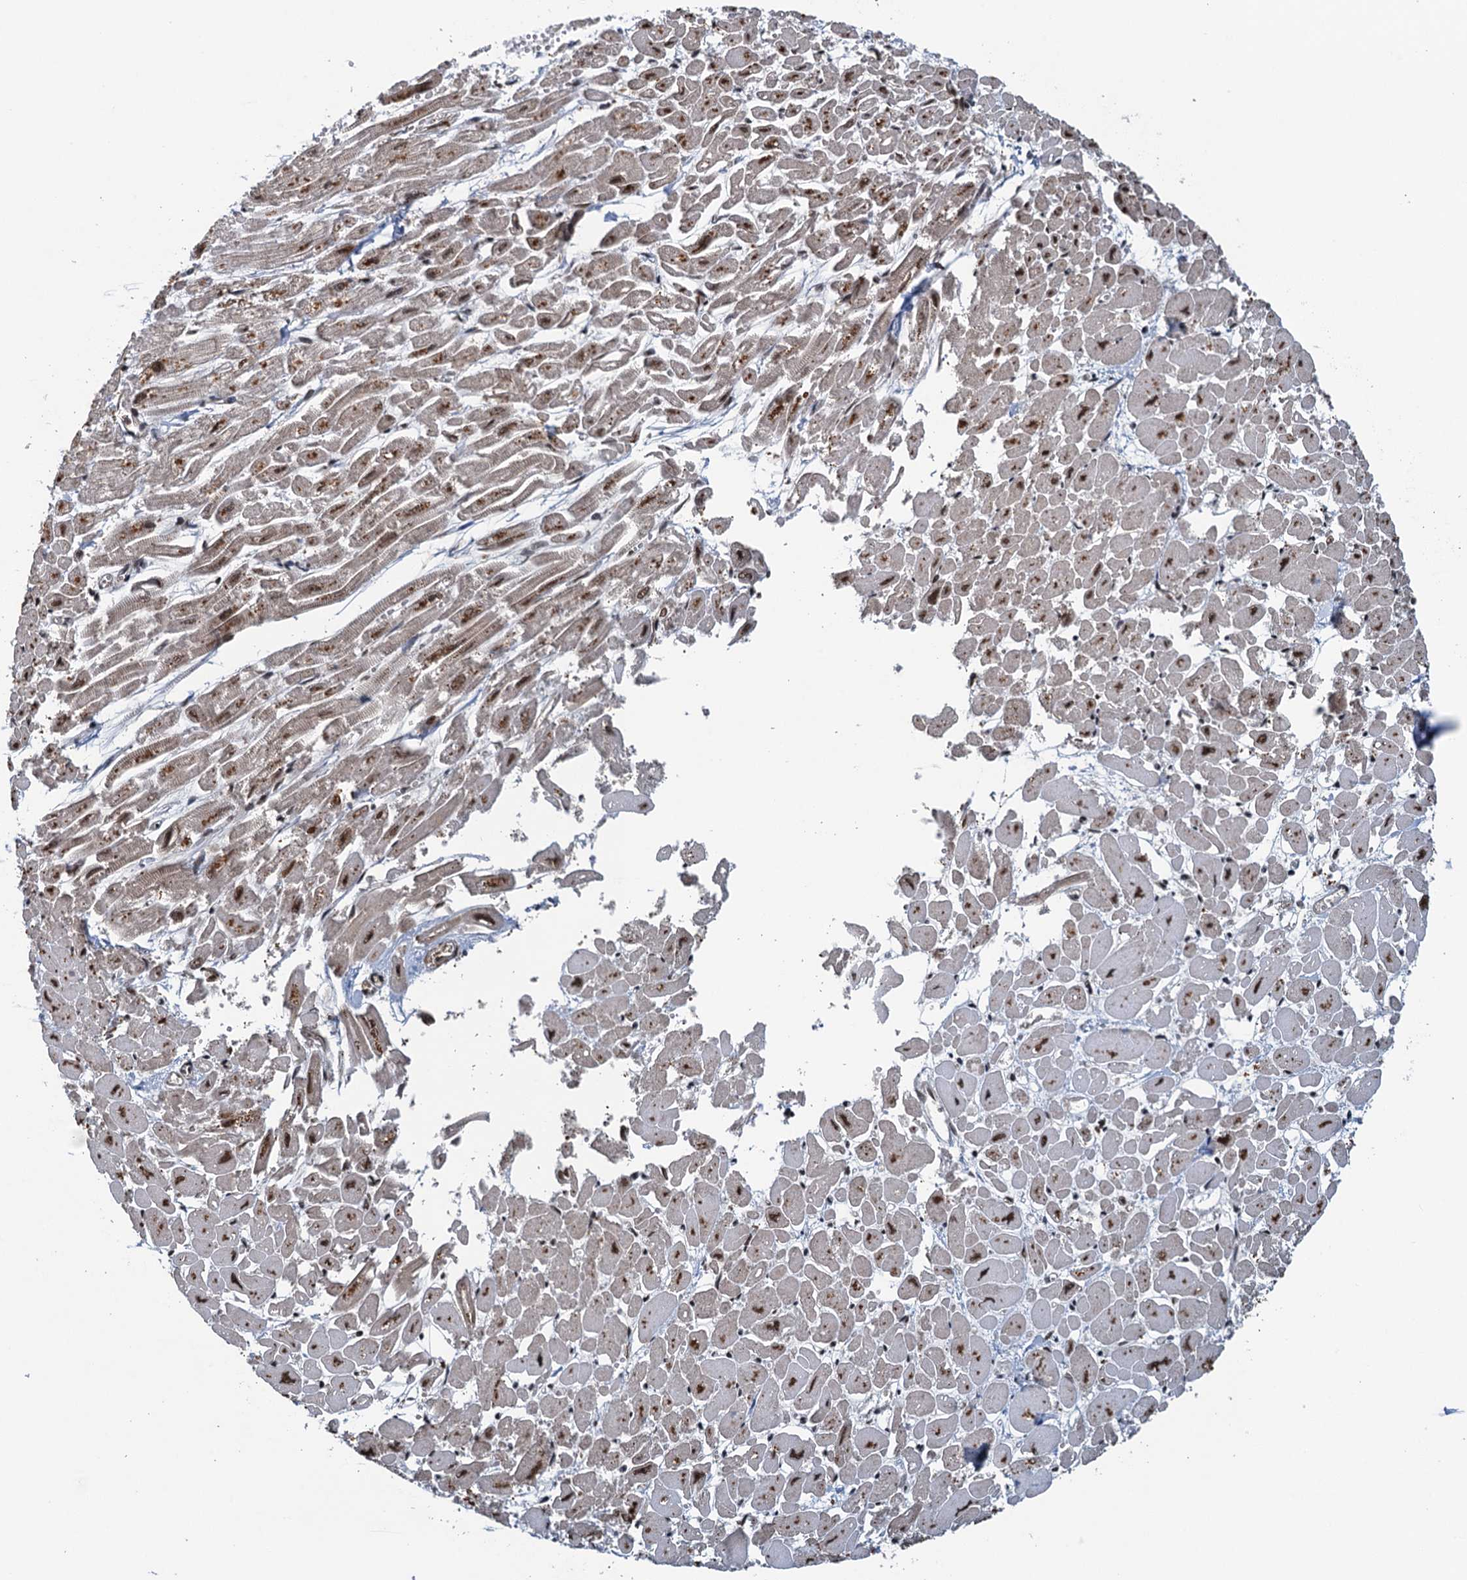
{"staining": {"intensity": "strong", "quantity": ">75%", "location": "nuclear"}, "tissue": "heart muscle", "cell_type": "Cardiomyocytes", "image_type": "normal", "snomed": [{"axis": "morphology", "description": "Normal tissue, NOS"}, {"axis": "topography", "description": "Heart"}], "caption": "Protein analysis of benign heart muscle exhibits strong nuclear staining in approximately >75% of cardiomyocytes. The protein is stained brown, and the nuclei are stained in blue (DAB (3,3'-diaminobenzidine) IHC with brightfield microscopy, high magnification).", "gene": "ZC3H18", "patient": {"sex": "male", "age": 54}}